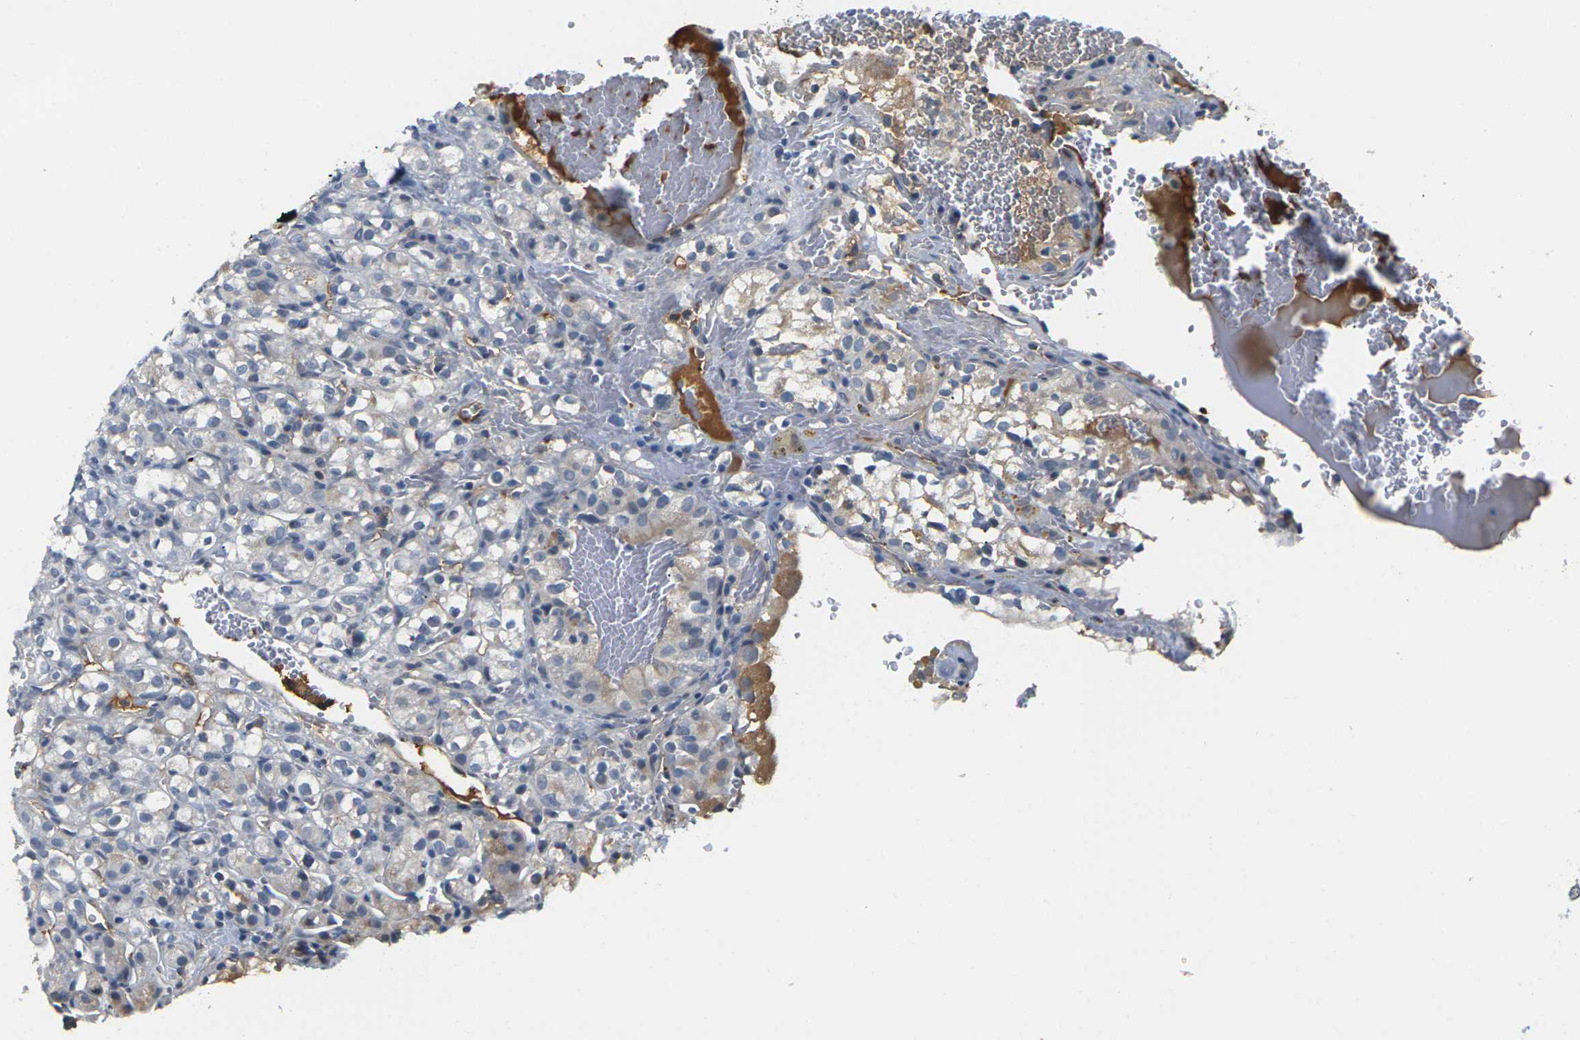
{"staining": {"intensity": "weak", "quantity": "<25%", "location": "cytoplasmic/membranous"}, "tissue": "renal cancer", "cell_type": "Tumor cells", "image_type": "cancer", "snomed": [{"axis": "morphology", "description": "Normal tissue, NOS"}, {"axis": "morphology", "description": "Adenocarcinoma, NOS"}, {"axis": "topography", "description": "Kidney"}], "caption": "Tumor cells show no significant protein staining in renal cancer (adenocarcinoma).", "gene": "PKP2", "patient": {"sex": "male", "age": 61}}